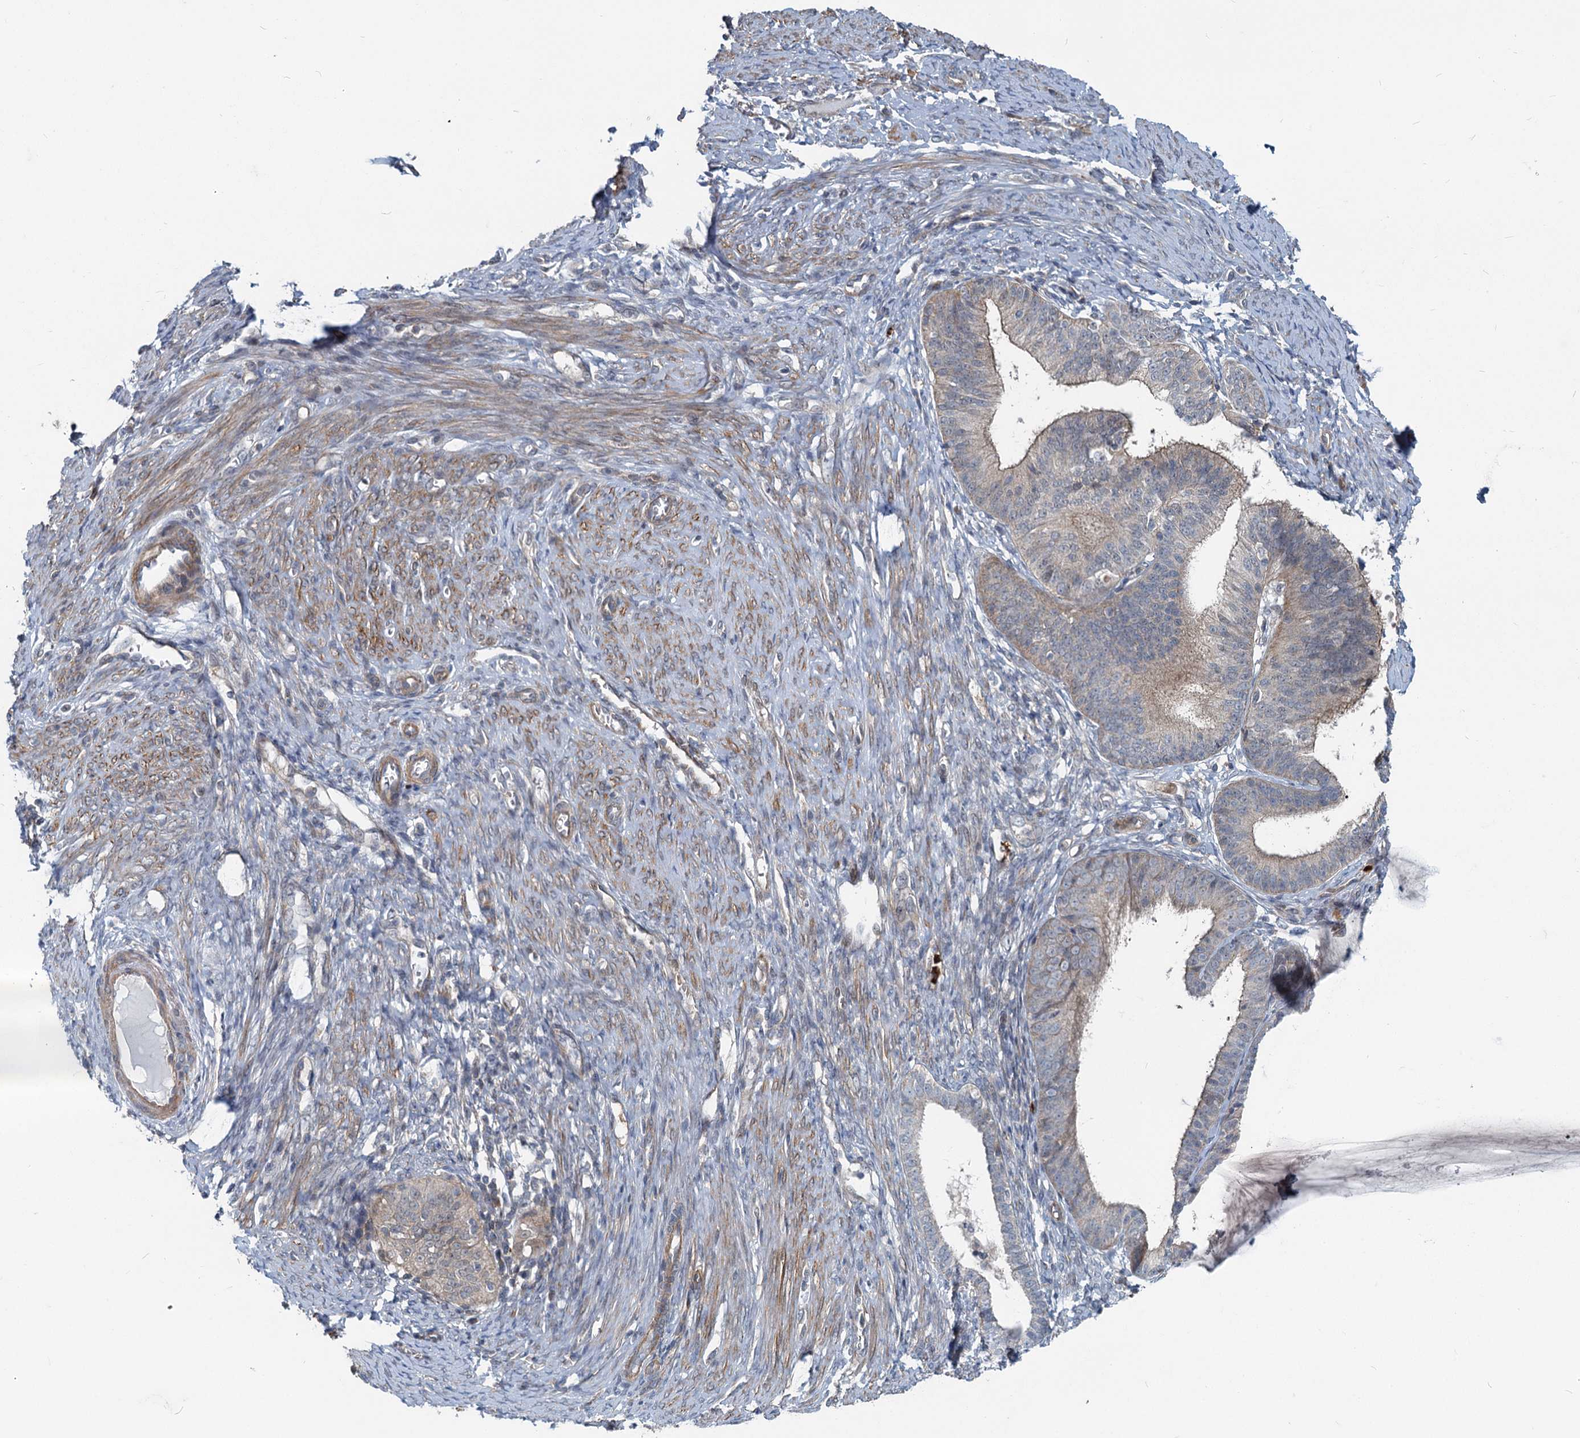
{"staining": {"intensity": "weak", "quantity": "25%-75%", "location": "cytoplasmic/membranous"}, "tissue": "endometrial cancer", "cell_type": "Tumor cells", "image_type": "cancer", "snomed": [{"axis": "morphology", "description": "Adenocarcinoma, NOS"}, {"axis": "topography", "description": "Endometrium"}], "caption": "Weak cytoplasmic/membranous positivity is seen in about 25%-75% of tumor cells in adenocarcinoma (endometrial).", "gene": "ADCY2", "patient": {"sex": "female", "age": 51}}